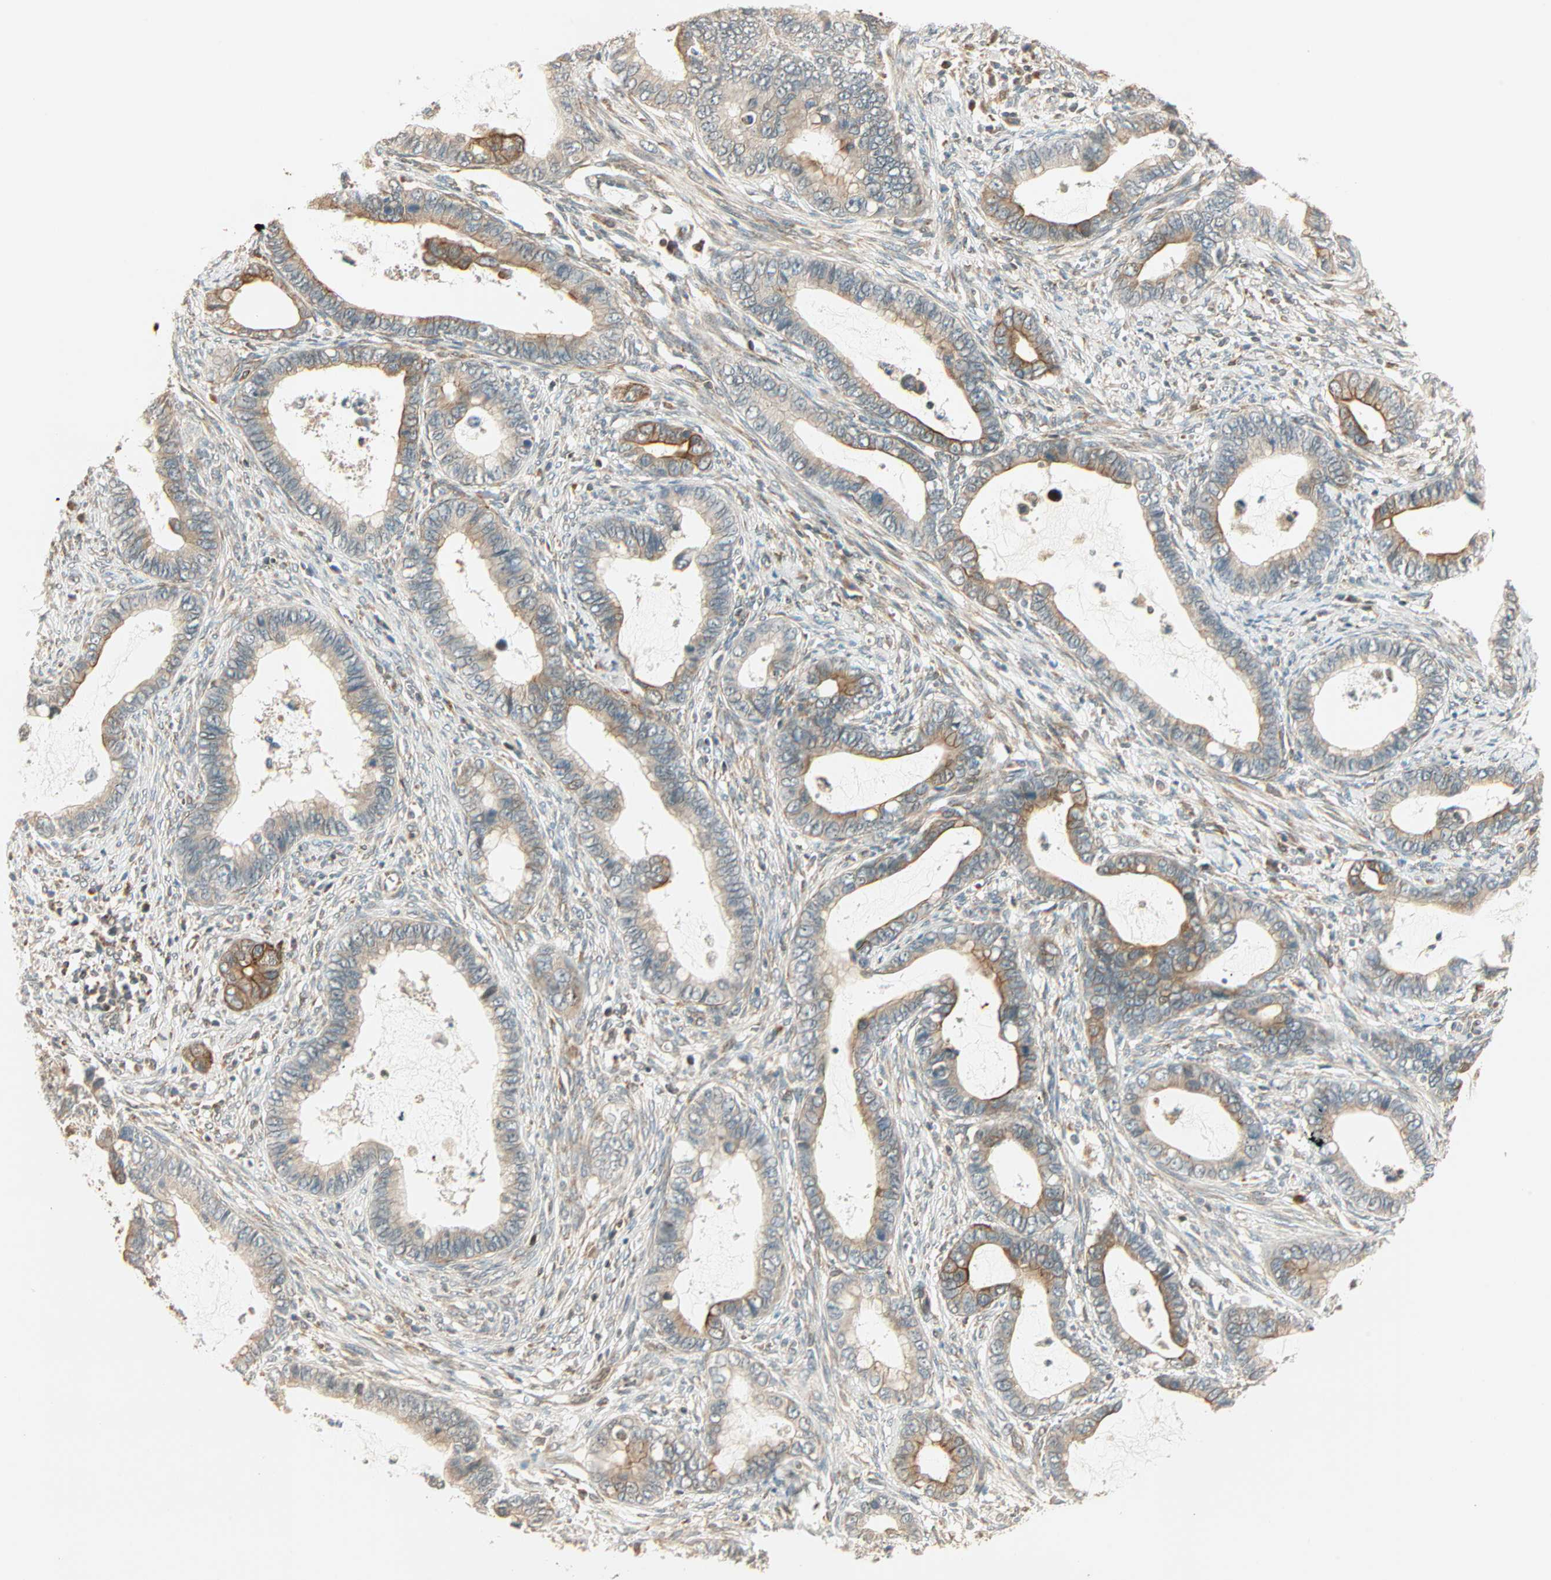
{"staining": {"intensity": "moderate", "quantity": ">75%", "location": "cytoplasmic/membranous"}, "tissue": "cervical cancer", "cell_type": "Tumor cells", "image_type": "cancer", "snomed": [{"axis": "morphology", "description": "Adenocarcinoma, NOS"}, {"axis": "topography", "description": "Cervix"}], "caption": "About >75% of tumor cells in cervical cancer (adenocarcinoma) show moderate cytoplasmic/membranous protein staining as visualized by brown immunohistochemical staining.", "gene": "PNPLA6", "patient": {"sex": "female", "age": 44}}